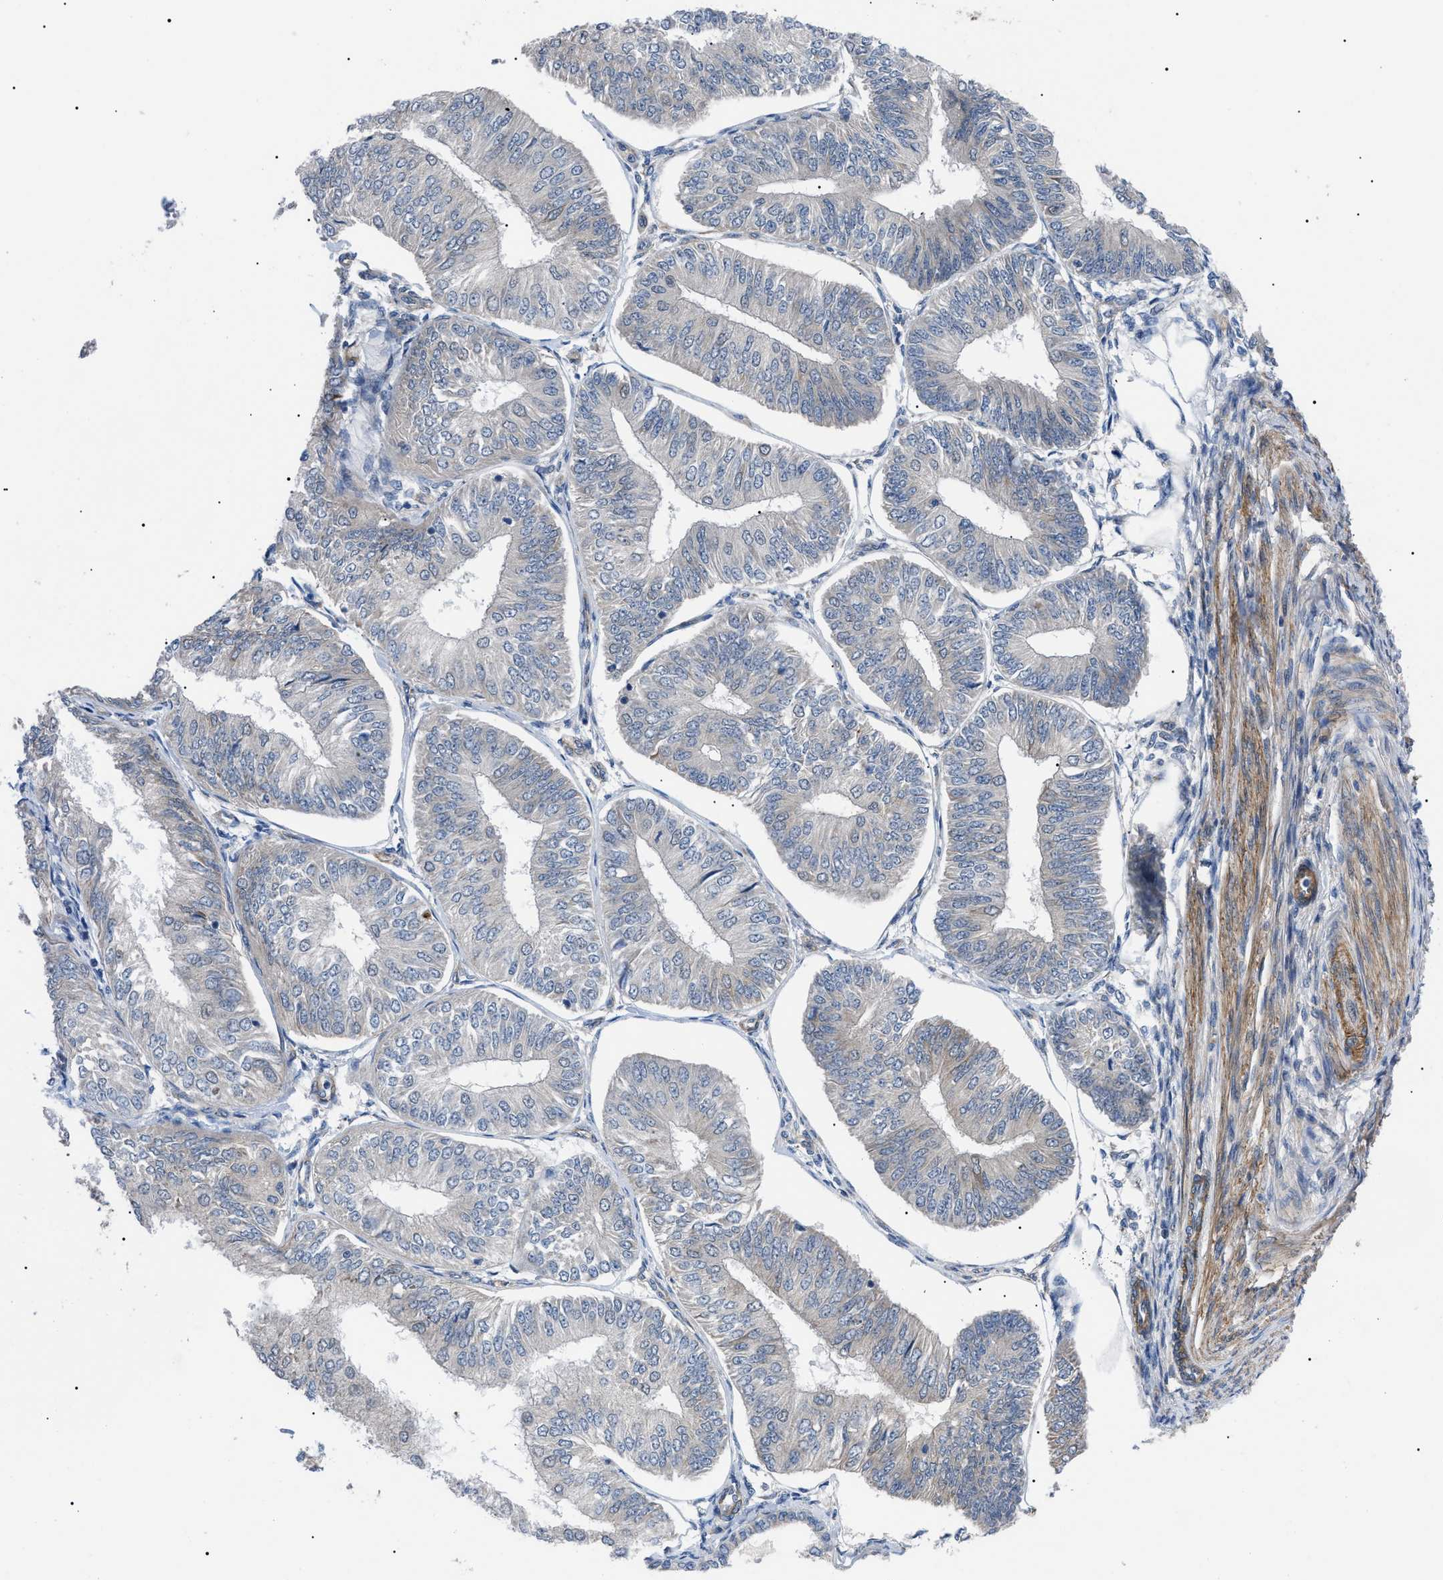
{"staining": {"intensity": "weak", "quantity": "<25%", "location": "cytoplasmic/membranous"}, "tissue": "endometrial cancer", "cell_type": "Tumor cells", "image_type": "cancer", "snomed": [{"axis": "morphology", "description": "Adenocarcinoma, NOS"}, {"axis": "topography", "description": "Endometrium"}], "caption": "This is a histopathology image of IHC staining of endometrial cancer (adenocarcinoma), which shows no positivity in tumor cells. (Immunohistochemistry, brightfield microscopy, high magnification).", "gene": "MYO10", "patient": {"sex": "female", "age": 58}}